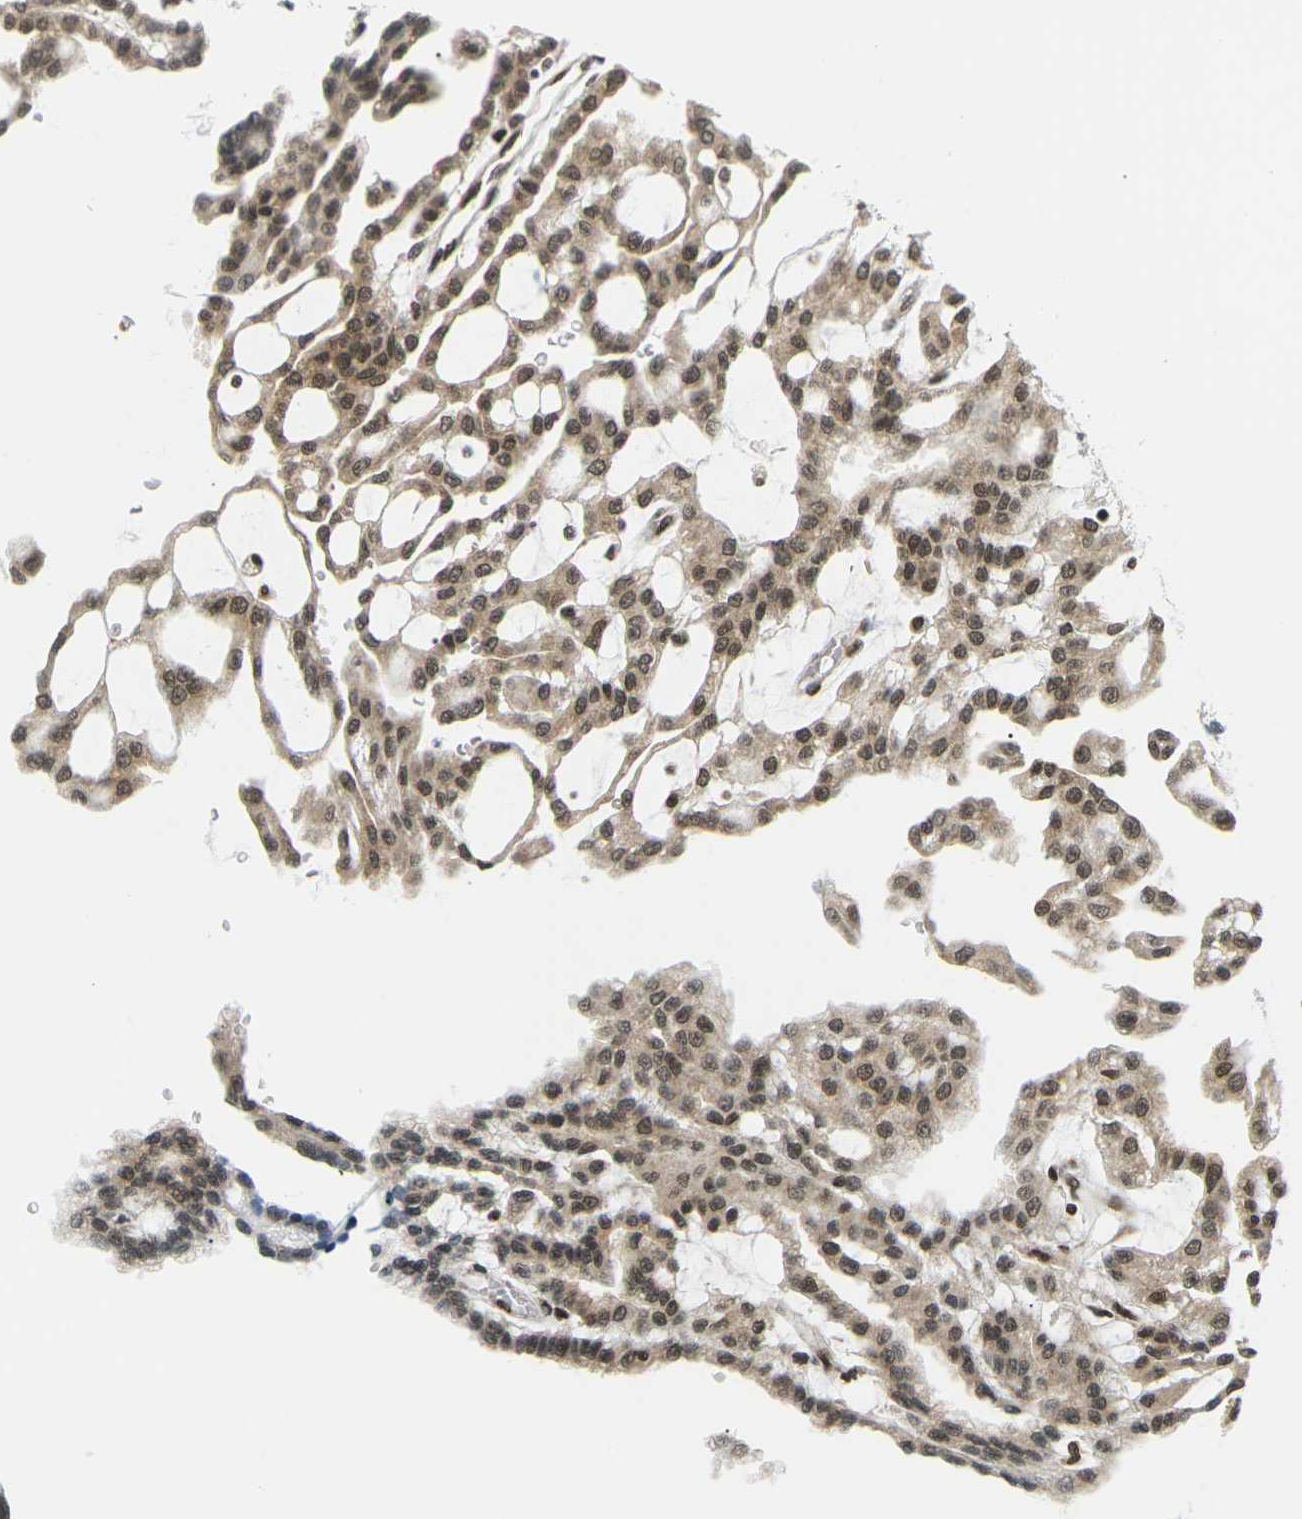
{"staining": {"intensity": "moderate", "quantity": ">75%", "location": "cytoplasmic/membranous,nuclear"}, "tissue": "renal cancer", "cell_type": "Tumor cells", "image_type": "cancer", "snomed": [{"axis": "morphology", "description": "Adenocarcinoma, NOS"}, {"axis": "topography", "description": "Kidney"}], "caption": "Tumor cells show moderate cytoplasmic/membranous and nuclear staining in approximately >75% of cells in adenocarcinoma (renal).", "gene": "CELF1", "patient": {"sex": "male", "age": 63}}